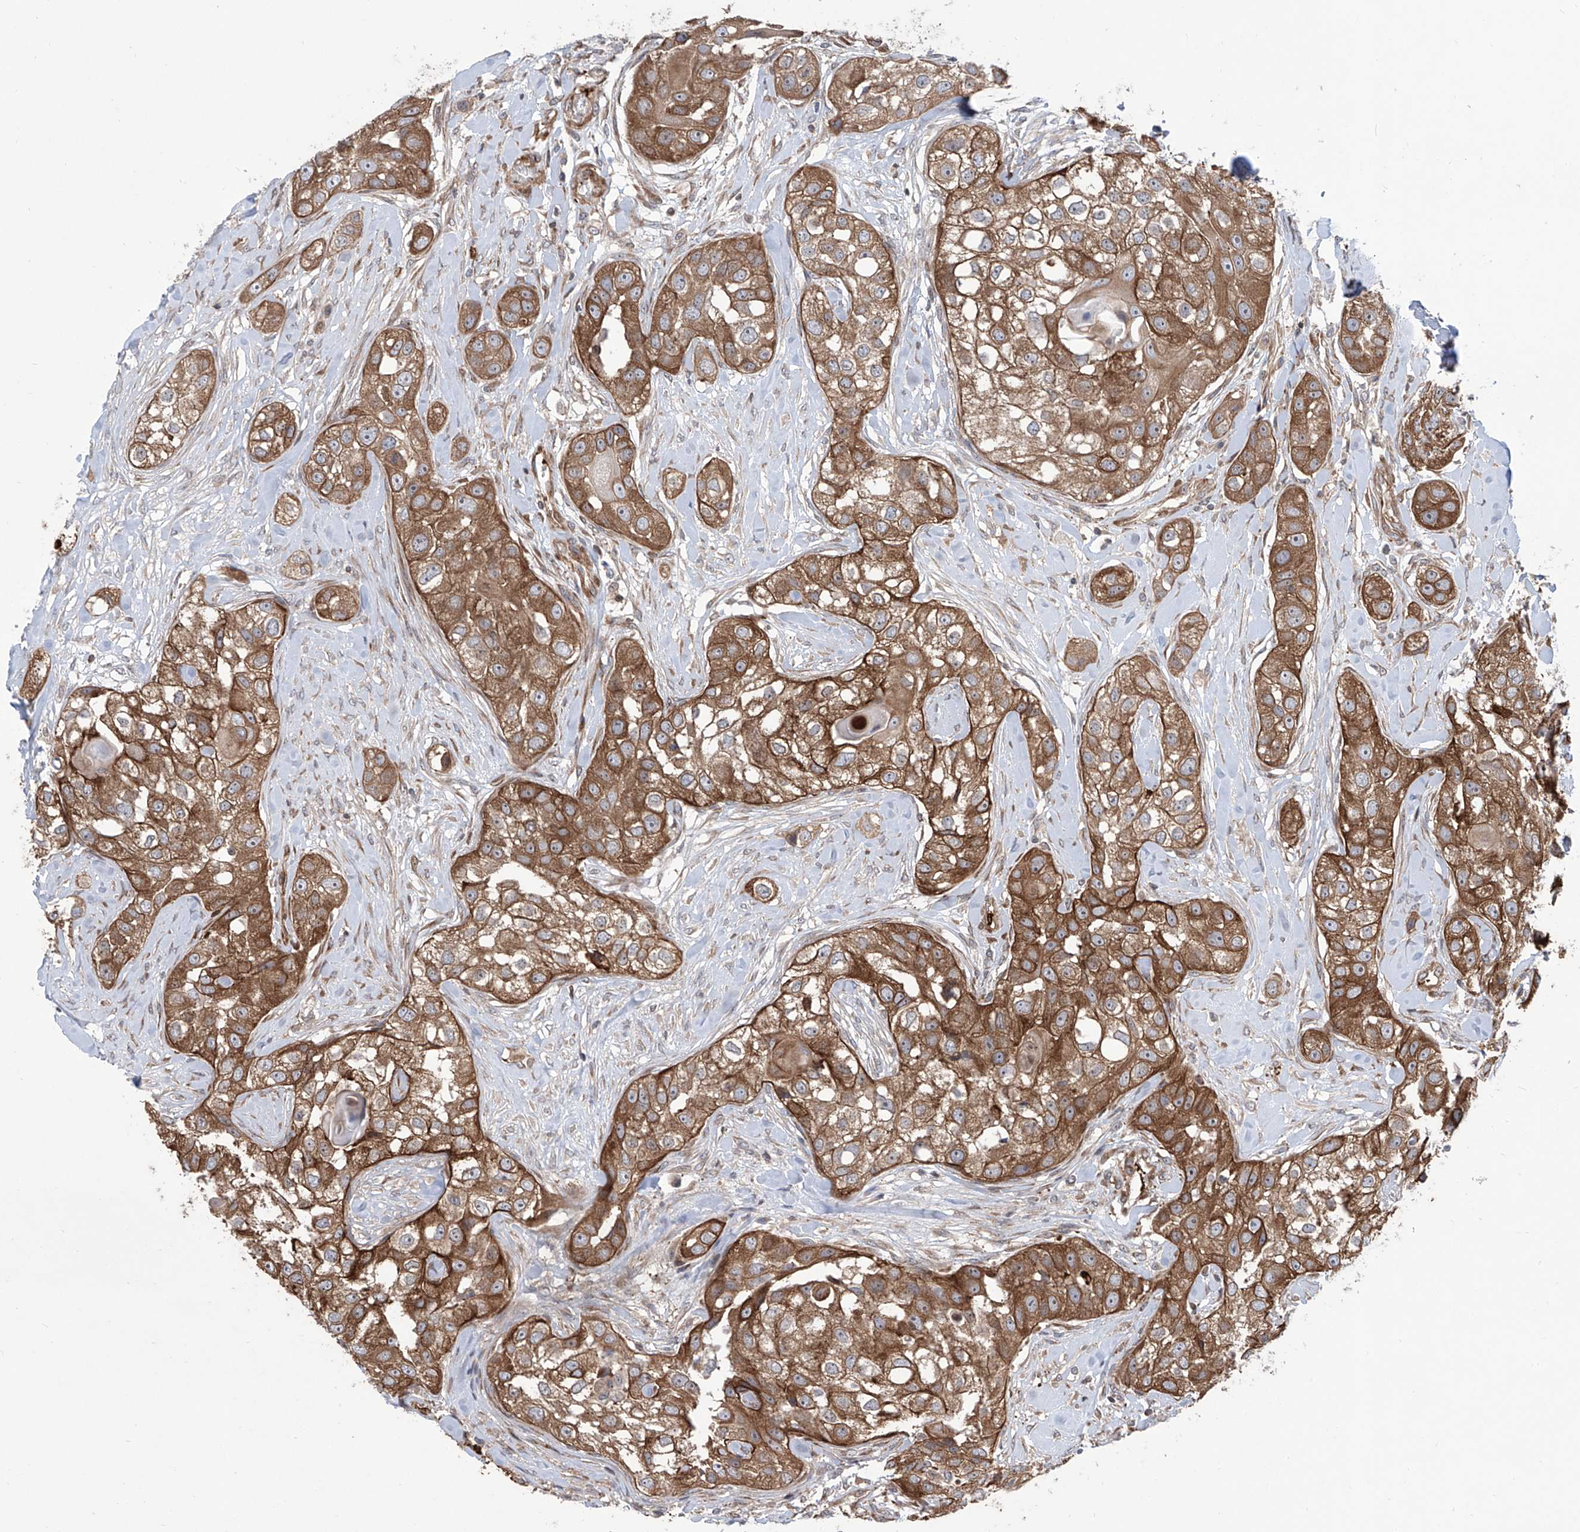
{"staining": {"intensity": "moderate", "quantity": ">75%", "location": "cytoplasmic/membranous"}, "tissue": "head and neck cancer", "cell_type": "Tumor cells", "image_type": "cancer", "snomed": [{"axis": "morphology", "description": "Normal tissue, NOS"}, {"axis": "morphology", "description": "Squamous cell carcinoma, NOS"}, {"axis": "topography", "description": "Skeletal muscle"}, {"axis": "topography", "description": "Head-Neck"}], "caption": "The image reveals a brown stain indicating the presence of a protein in the cytoplasmic/membranous of tumor cells in head and neck squamous cell carcinoma. Ihc stains the protein in brown and the nuclei are stained blue.", "gene": "APAF1", "patient": {"sex": "male", "age": 51}}